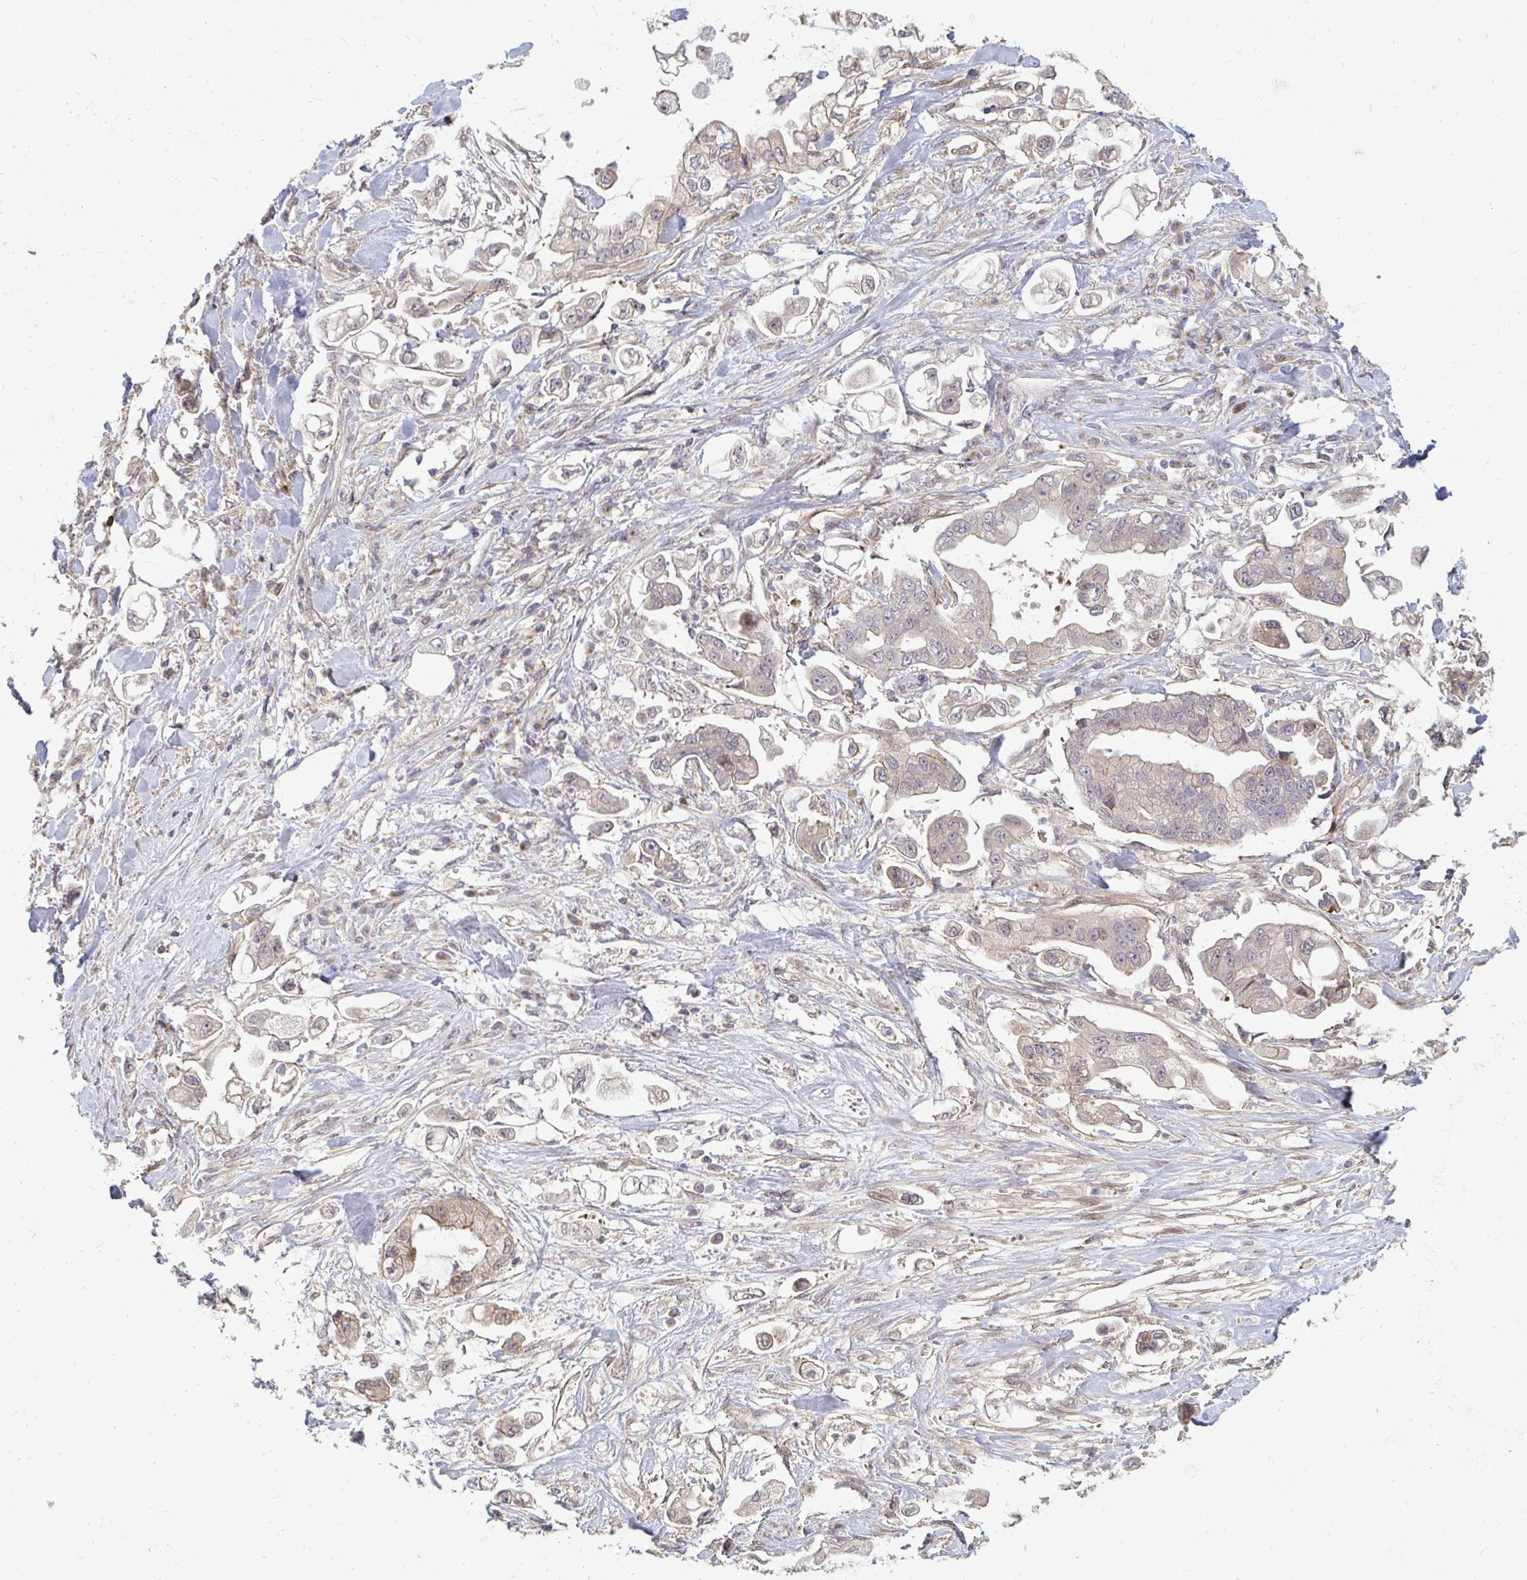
{"staining": {"intensity": "weak", "quantity": "<25%", "location": "cytoplasmic/membranous"}, "tissue": "stomach cancer", "cell_type": "Tumor cells", "image_type": "cancer", "snomed": [{"axis": "morphology", "description": "Adenocarcinoma, NOS"}, {"axis": "topography", "description": "Stomach"}], "caption": "The image shows no significant staining in tumor cells of stomach cancer.", "gene": "ZNF285", "patient": {"sex": "male", "age": 62}}